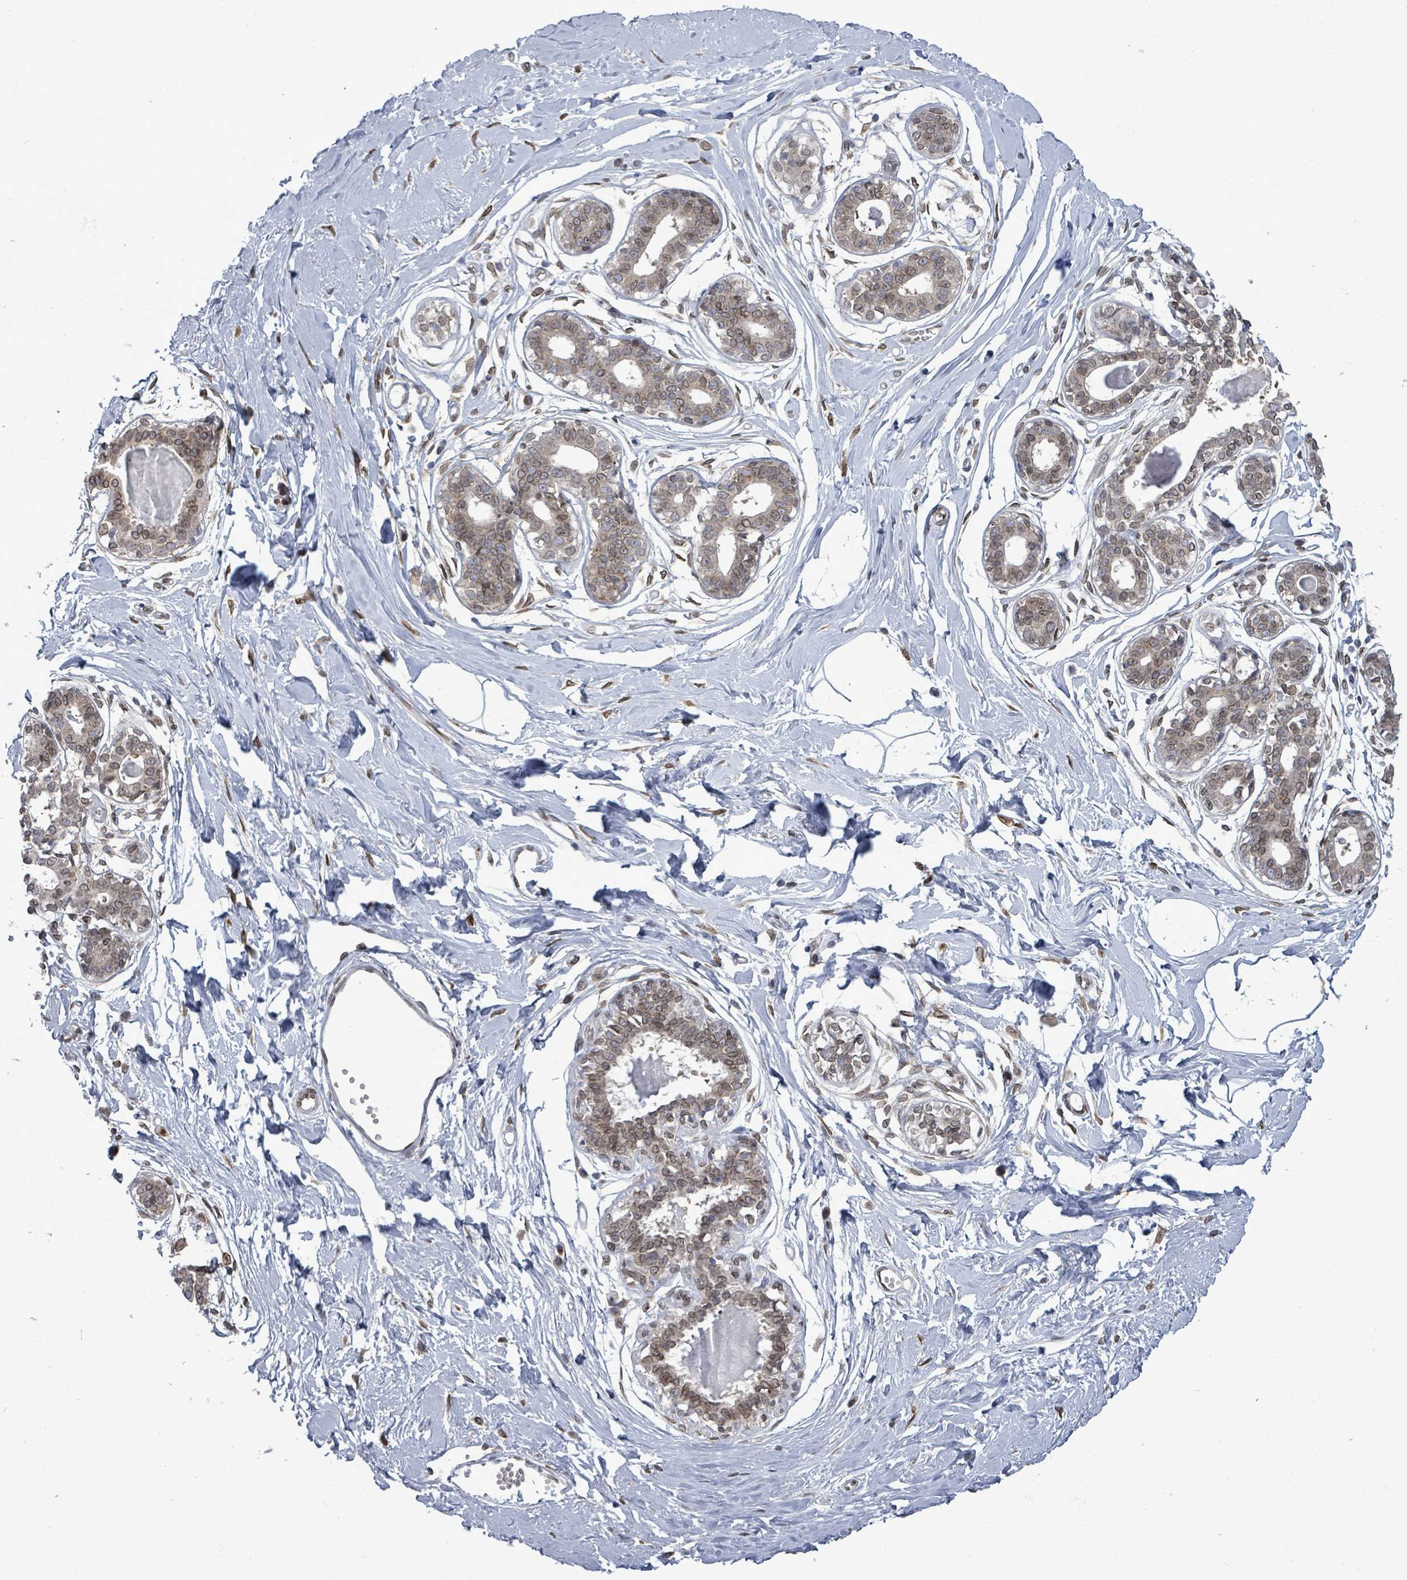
{"staining": {"intensity": "negative", "quantity": "none", "location": "none"}, "tissue": "breast", "cell_type": "Adipocytes", "image_type": "normal", "snomed": [{"axis": "morphology", "description": "Normal tissue, NOS"}, {"axis": "topography", "description": "Breast"}], "caption": "IHC micrograph of normal human breast stained for a protein (brown), which demonstrates no staining in adipocytes. The staining is performed using DAB (3,3'-diaminobenzidine) brown chromogen with nuclei counter-stained in using hematoxylin.", "gene": "ARFGAP1", "patient": {"sex": "female", "age": 45}}